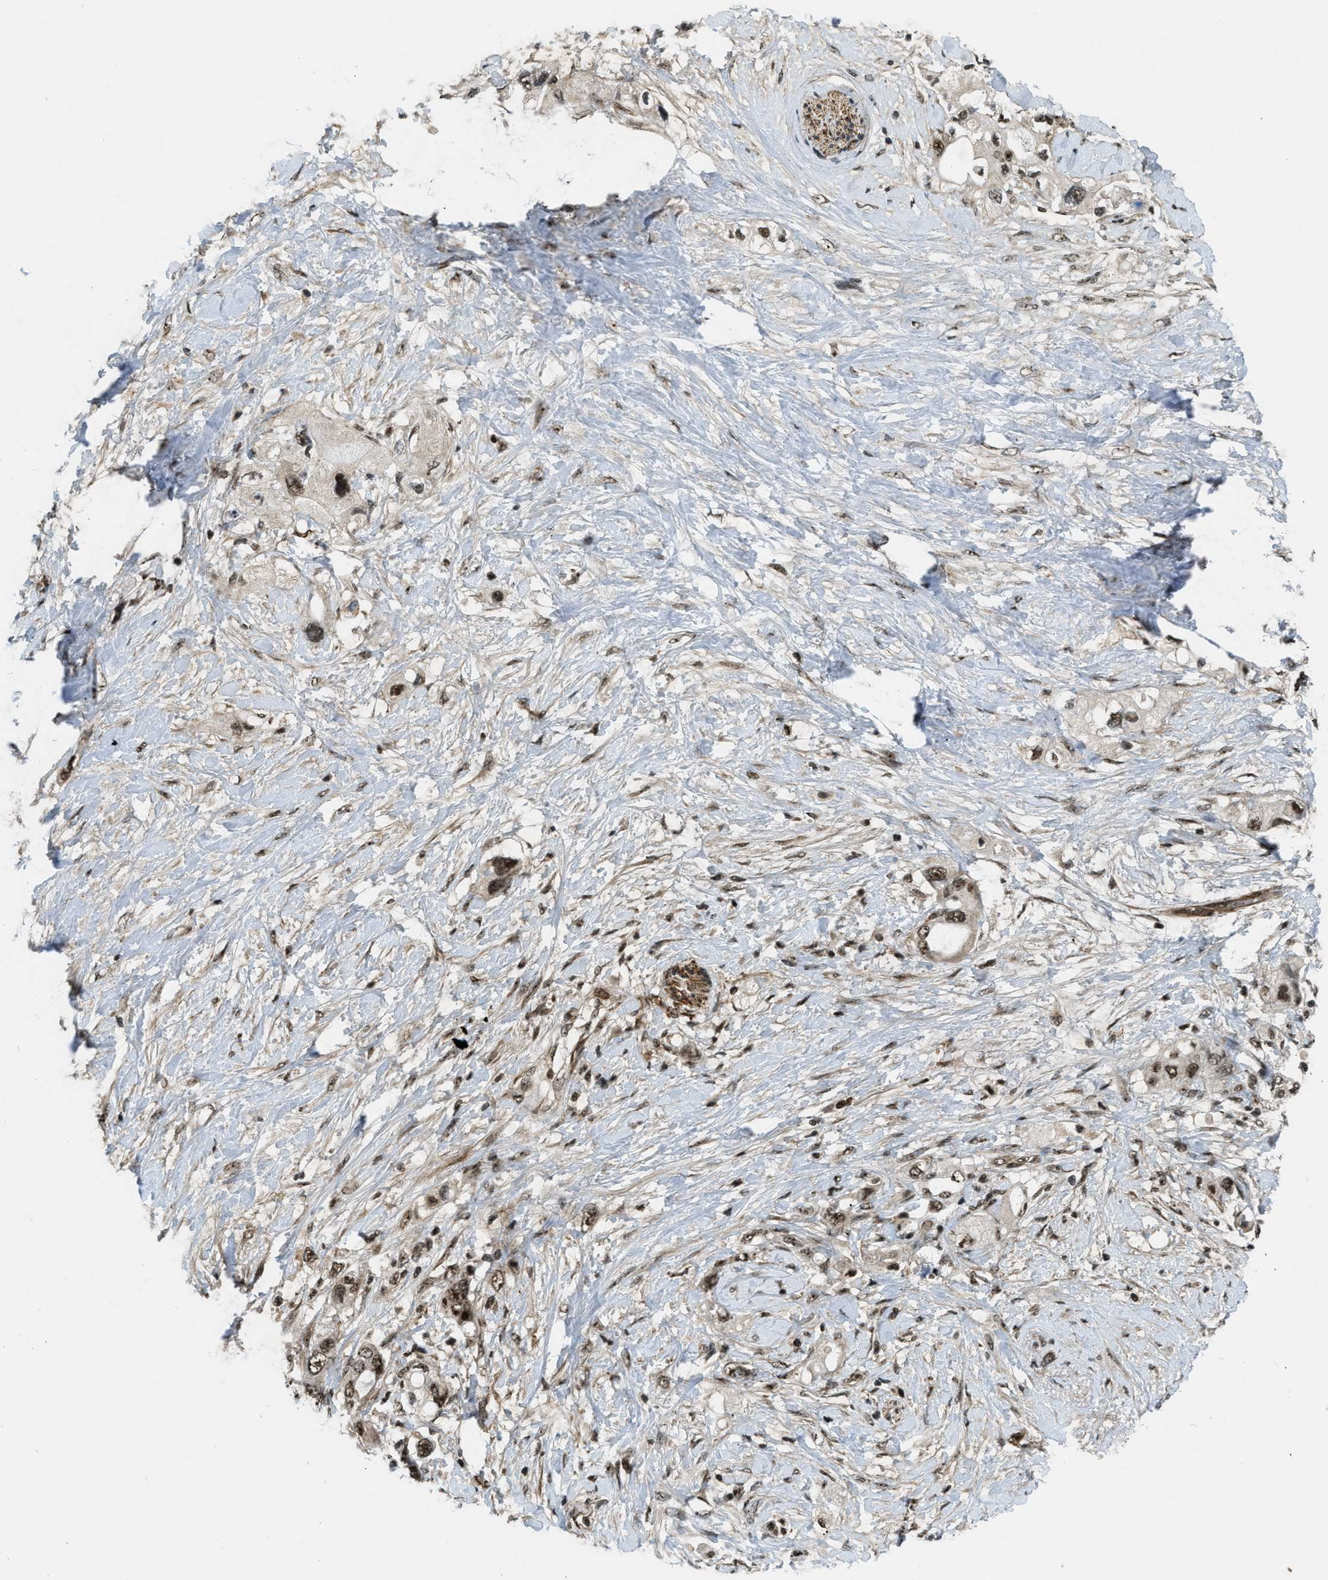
{"staining": {"intensity": "moderate", "quantity": ">75%", "location": "nuclear"}, "tissue": "pancreatic cancer", "cell_type": "Tumor cells", "image_type": "cancer", "snomed": [{"axis": "morphology", "description": "Adenocarcinoma, NOS"}, {"axis": "topography", "description": "Pancreas"}], "caption": "This micrograph displays immunohistochemistry (IHC) staining of human adenocarcinoma (pancreatic), with medium moderate nuclear staining in approximately >75% of tumor cells.", "gene": "E2F1", "patient": {"sex": "female", "age": 56}}